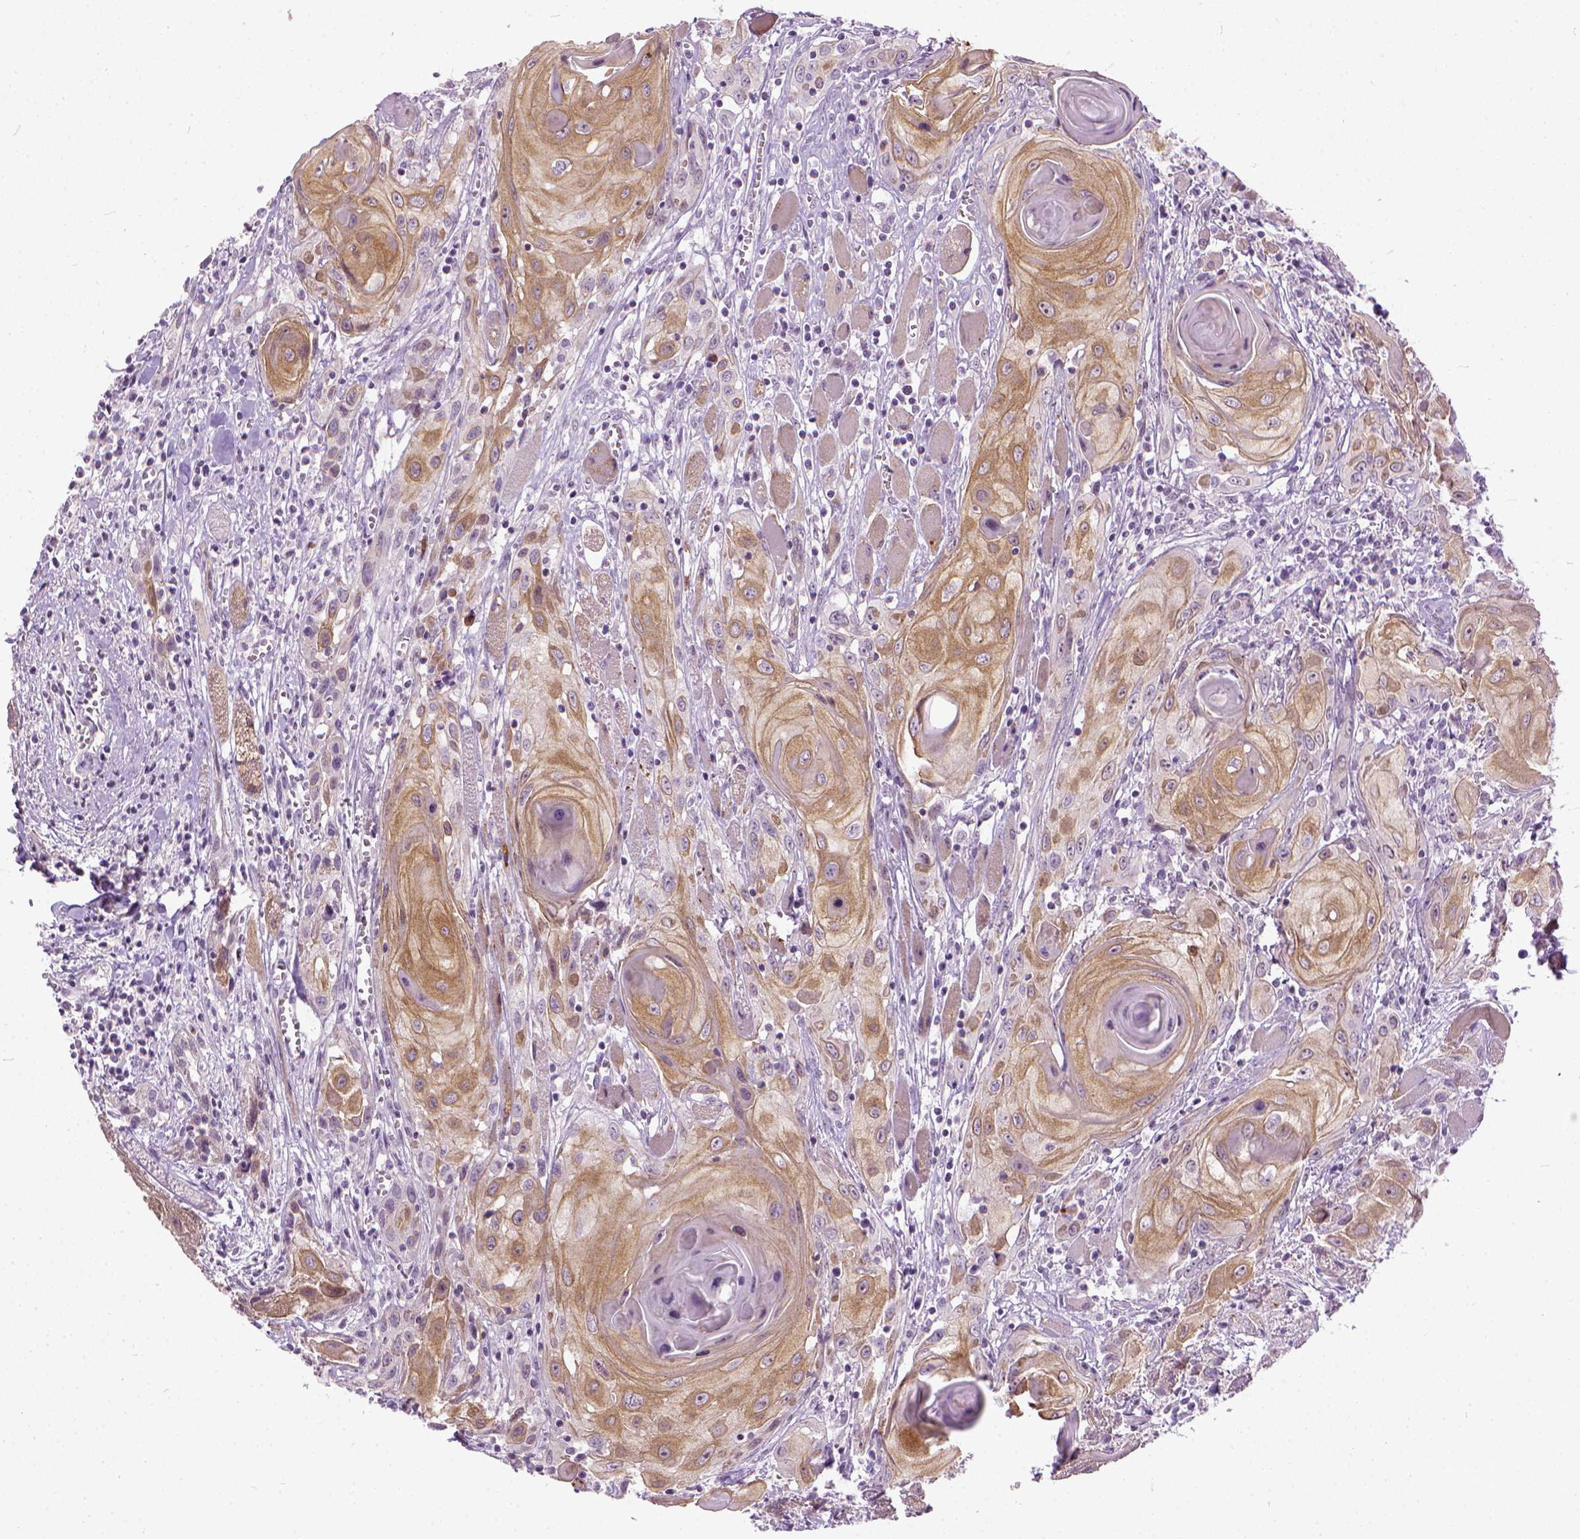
{"staining": {"intensity": "moderate", "quantity": "25%-75%", "location": "cytoplasmic/membranous"}, "tissue": "head and neck cancer", "cell_type": "Tumor cells", "image_type": "cancer", "snomed": [{"axis": "morphology", "description": "Squamous cell carcinoma, NOS"}, {"axis": "topography", "description": "Head-Neck"}], "caption": "Immunohistochemistry (DAB) staining of head and neck cancer exhibits moderate cytoplasmic/membranous protein expression in about 25%-75% of tumor cells. Ihc stains the protein in brown and the nuclei are stained blue.", "gene": "MAPT", "patient": {"sex": "female", "age": 80}}